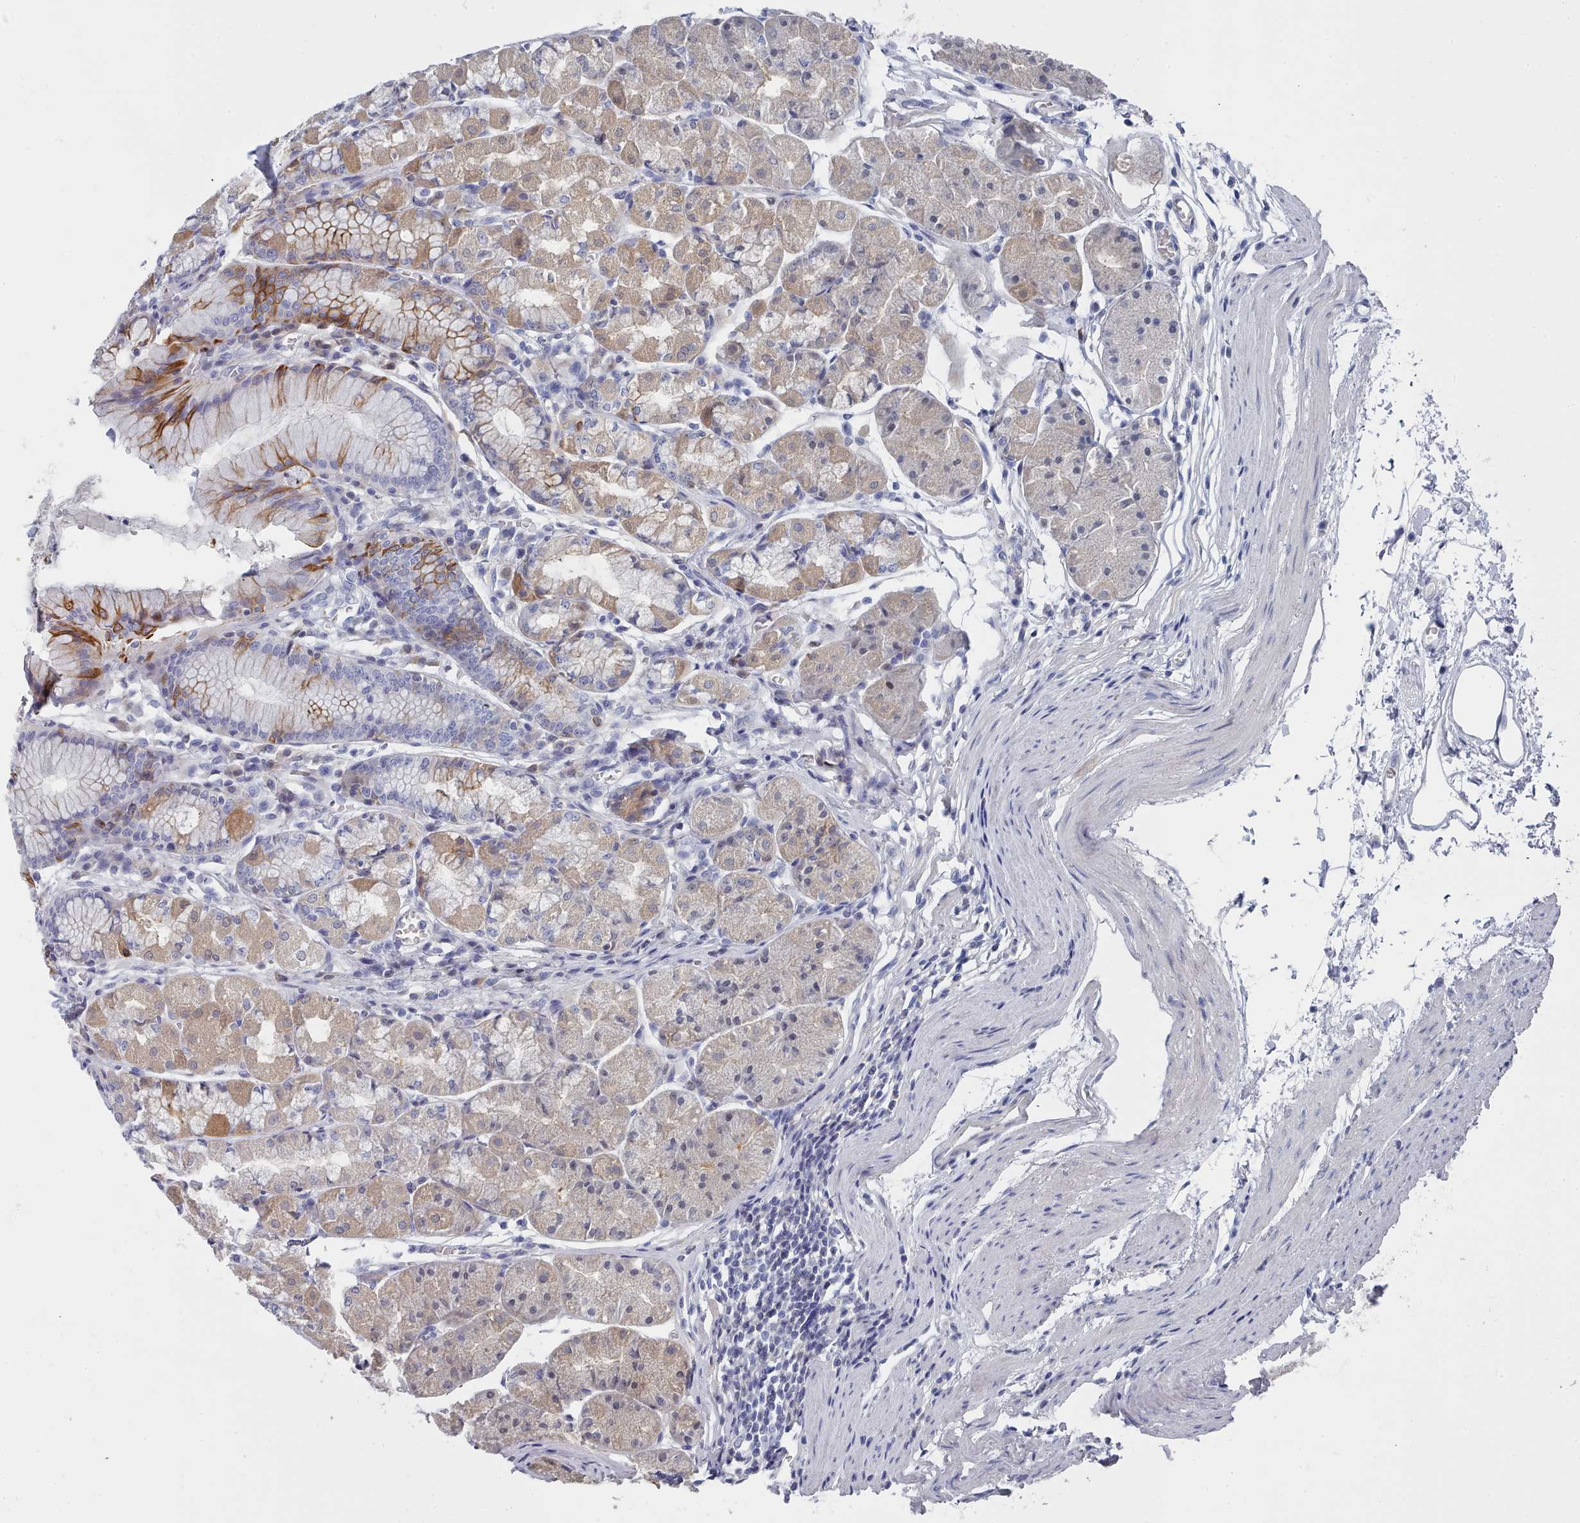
{"staining": {"intensity": "moderate", "quantity": "25%-75%", "location": "cytoplasmic/membranous"}, "tissue": "stomach", "cell_type": "Glandular cells", "image_type": "normal", "snomed": [{"axis": "morphology", "description": "Normal tissue, NOS"}, {"axis": "topography", "description": "Stomach"}], "caption": "Approximately 25%-75% of glandular cells in normal human stomach reveal moderate cytoplasmic/membranous protein expression as visualized by brown immunohistochemical staining.", "gene": "ENSG00000285188", "patient": {"sex": "male", "age": 55}}